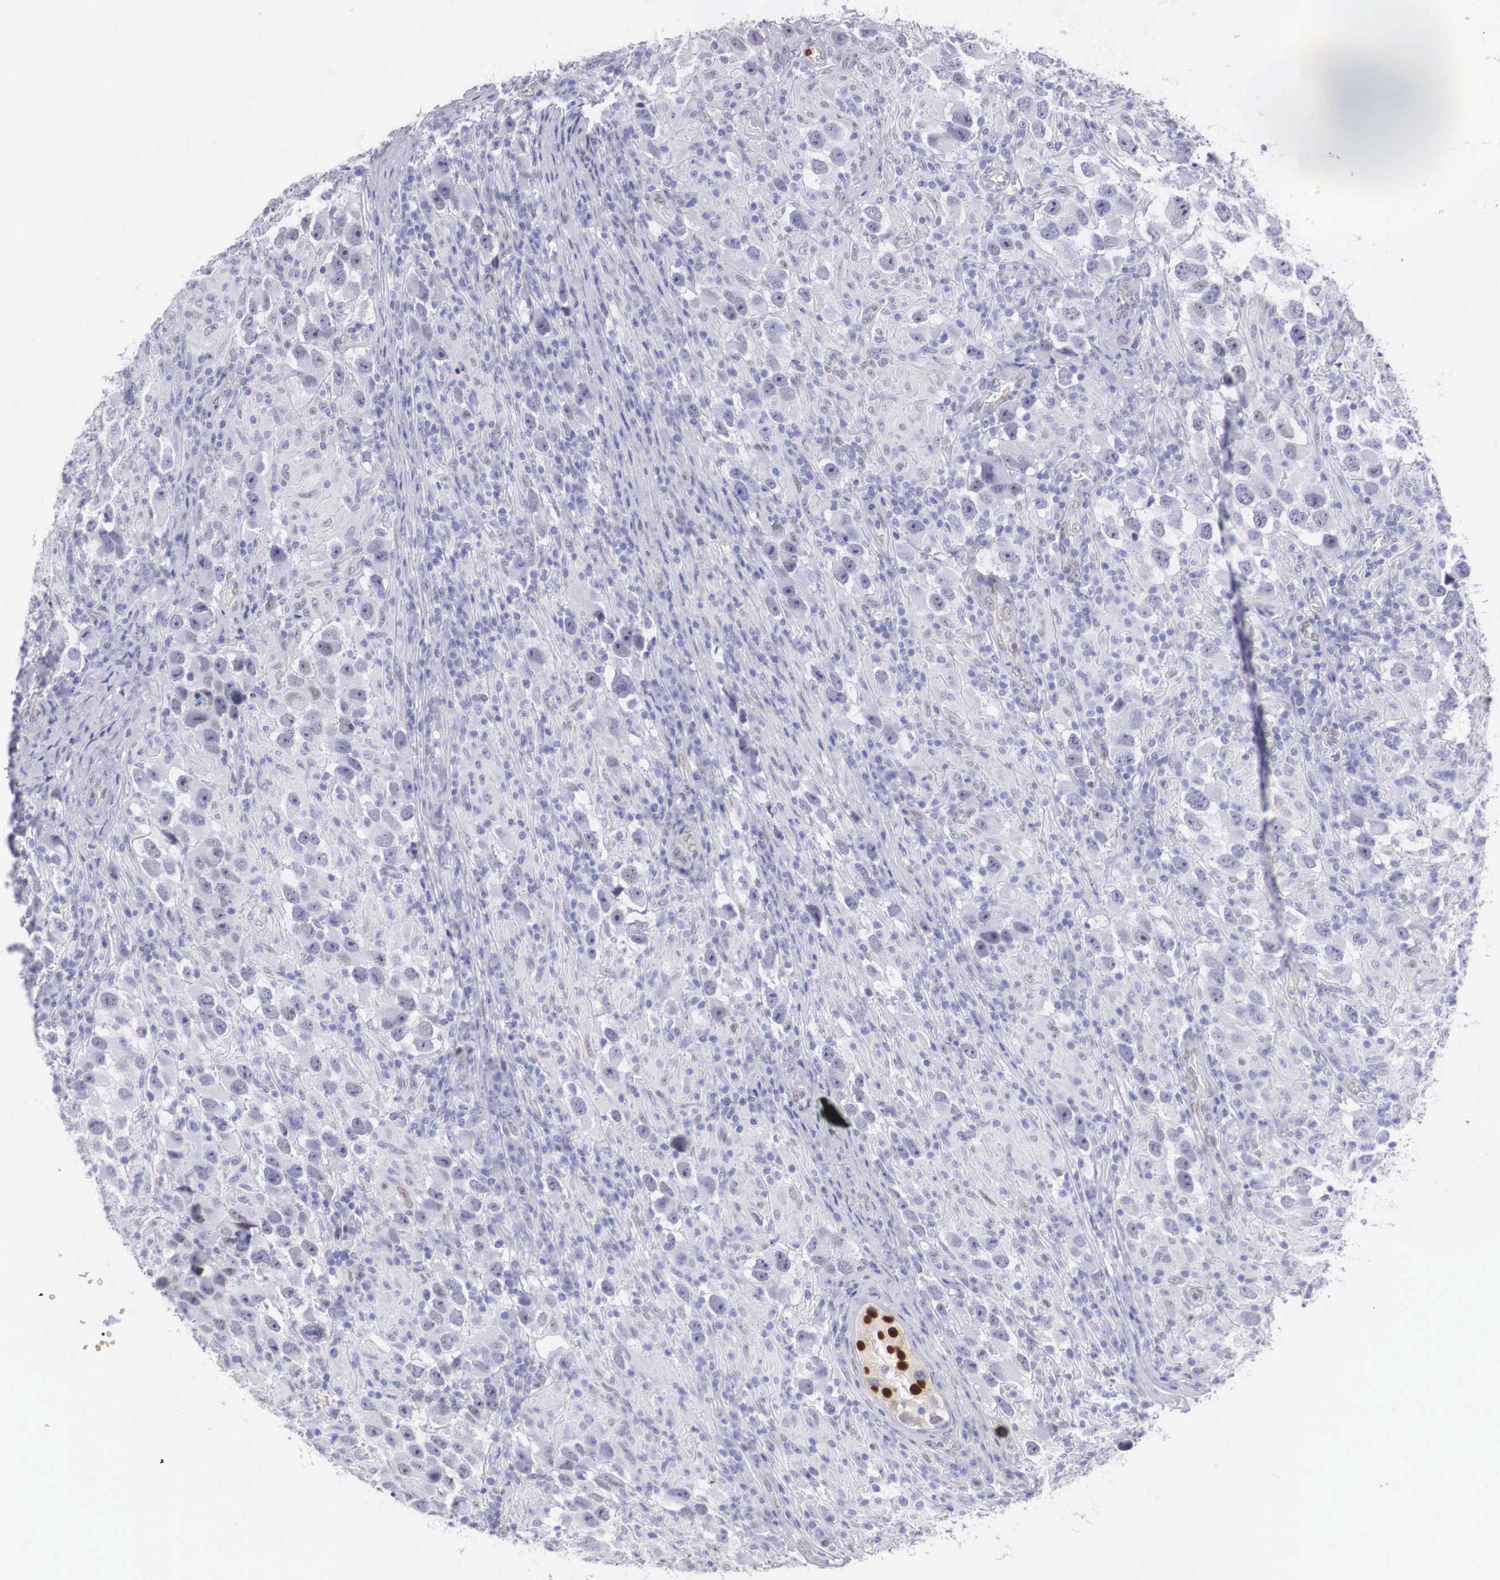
{"staining": {"intensity": "negative", "quantity": "none", "location": "none"}, "tissue": "testis cancer", "cell_type": "Tumor cells", "image_type": "cancer", "snomed": [{"axis": "morphology", "description": "Carcinoma, Embryonal, NOS"}, {"axis": "topography", "description": "Testis"}], "caption": "Embryonal carcinoma (testis) was stained to show a protein in brown. There is no significant expression in tumor cells.", "gene": "HMGN5", "patient": {"sex": "male", "age": 21}}